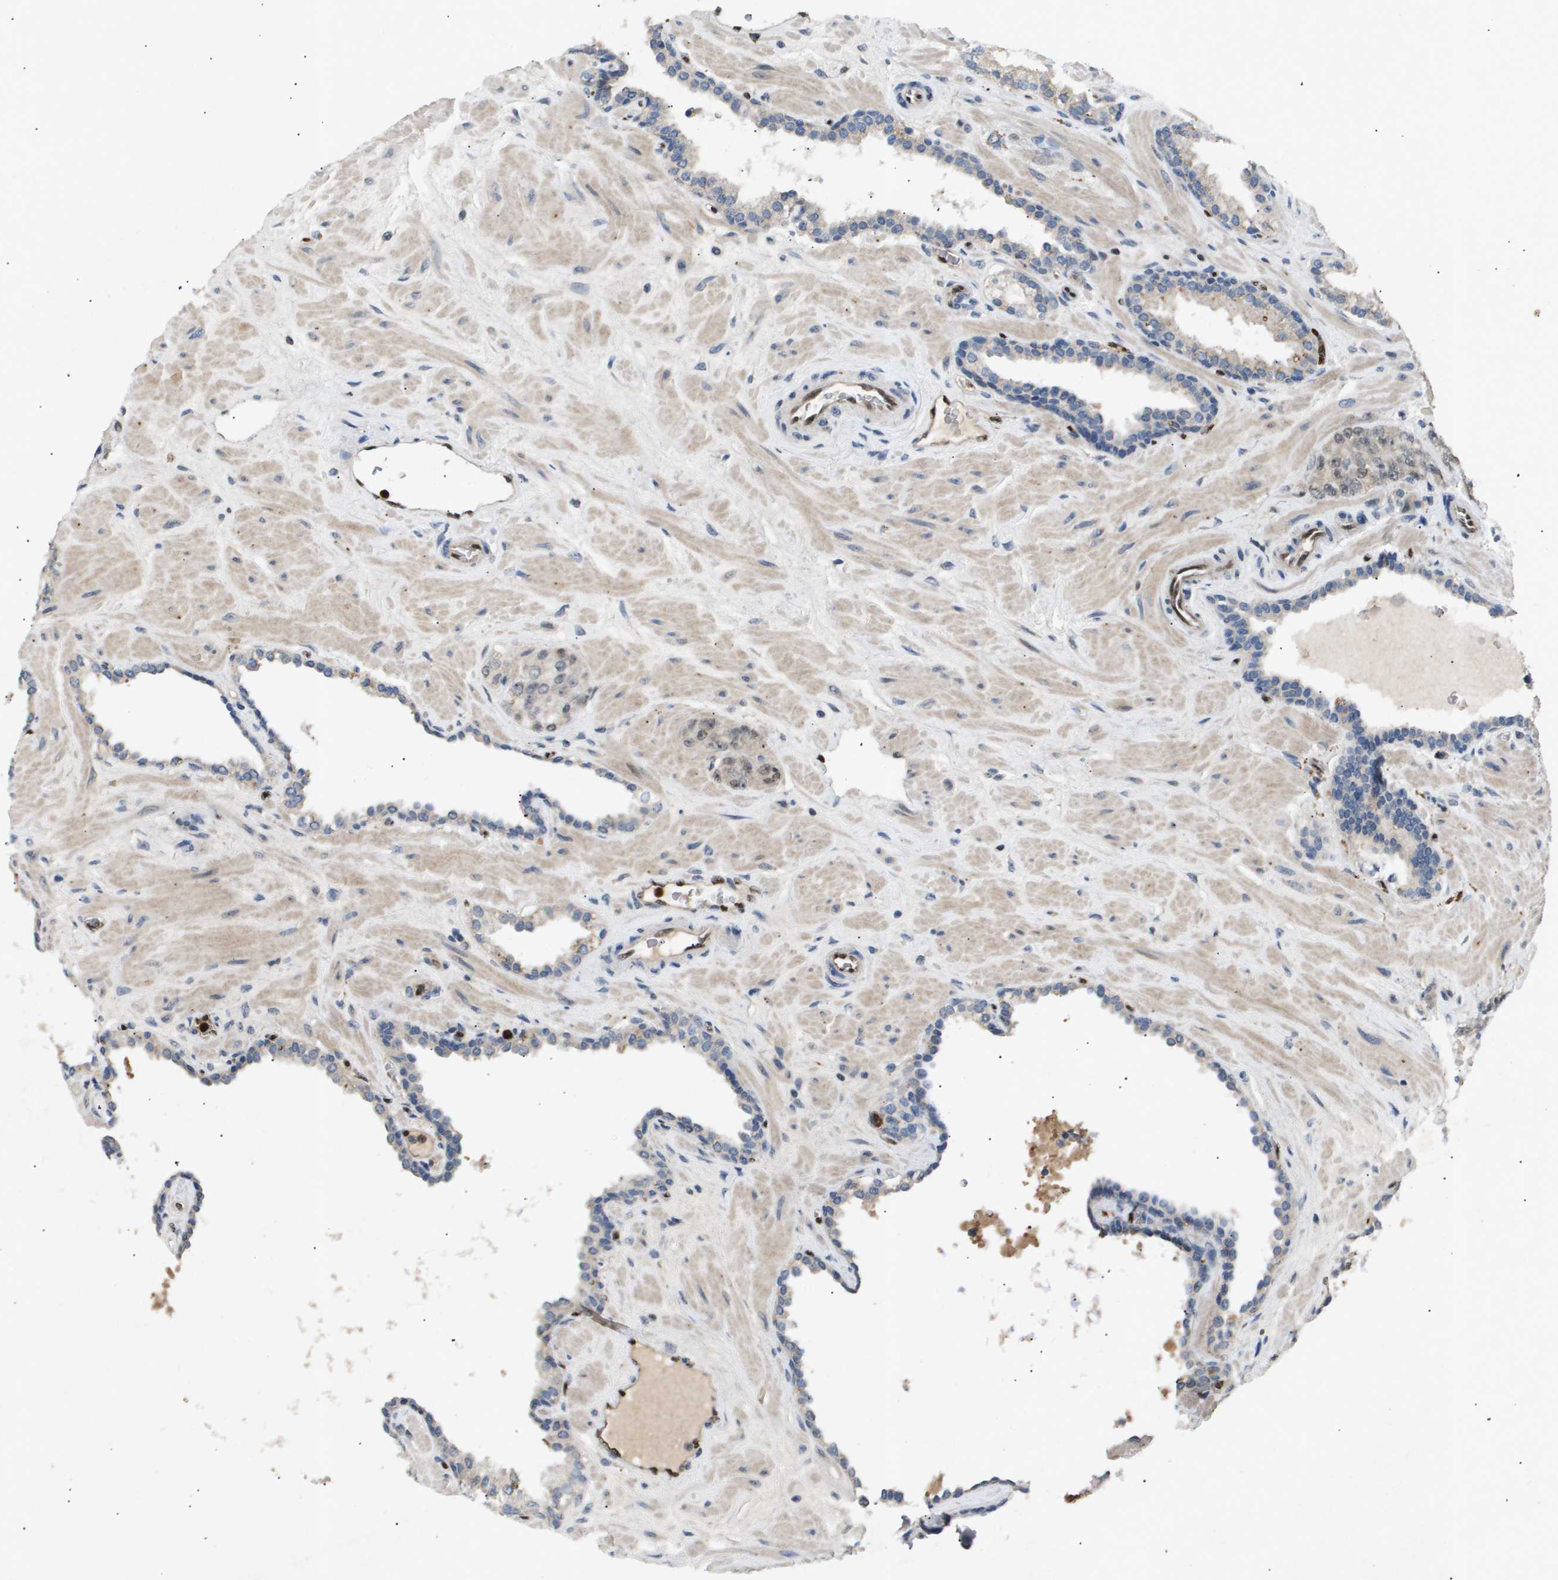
{"staining": {"intensity": "weak", "quantity": "<25%", "location": "cytoplasmic/membranous,nuclear"}, "tissue": "prostate cancer", "cell_type": "Tumor cells", "image_type": "cancer", "snomed": [{"axis": "morphology", "description": "Adenocarcinoma, High grade"}, {"axis": "topography", "description": "Prostate"}], "caption": "Immunohistochemistry photomicrograph of prostate adenocarcinoma (high-grade) stained for a protein (brown), which shows no positivity in tumor cells.", "gene": "ERG", "patient": {"sex": "male", "age": 64}}